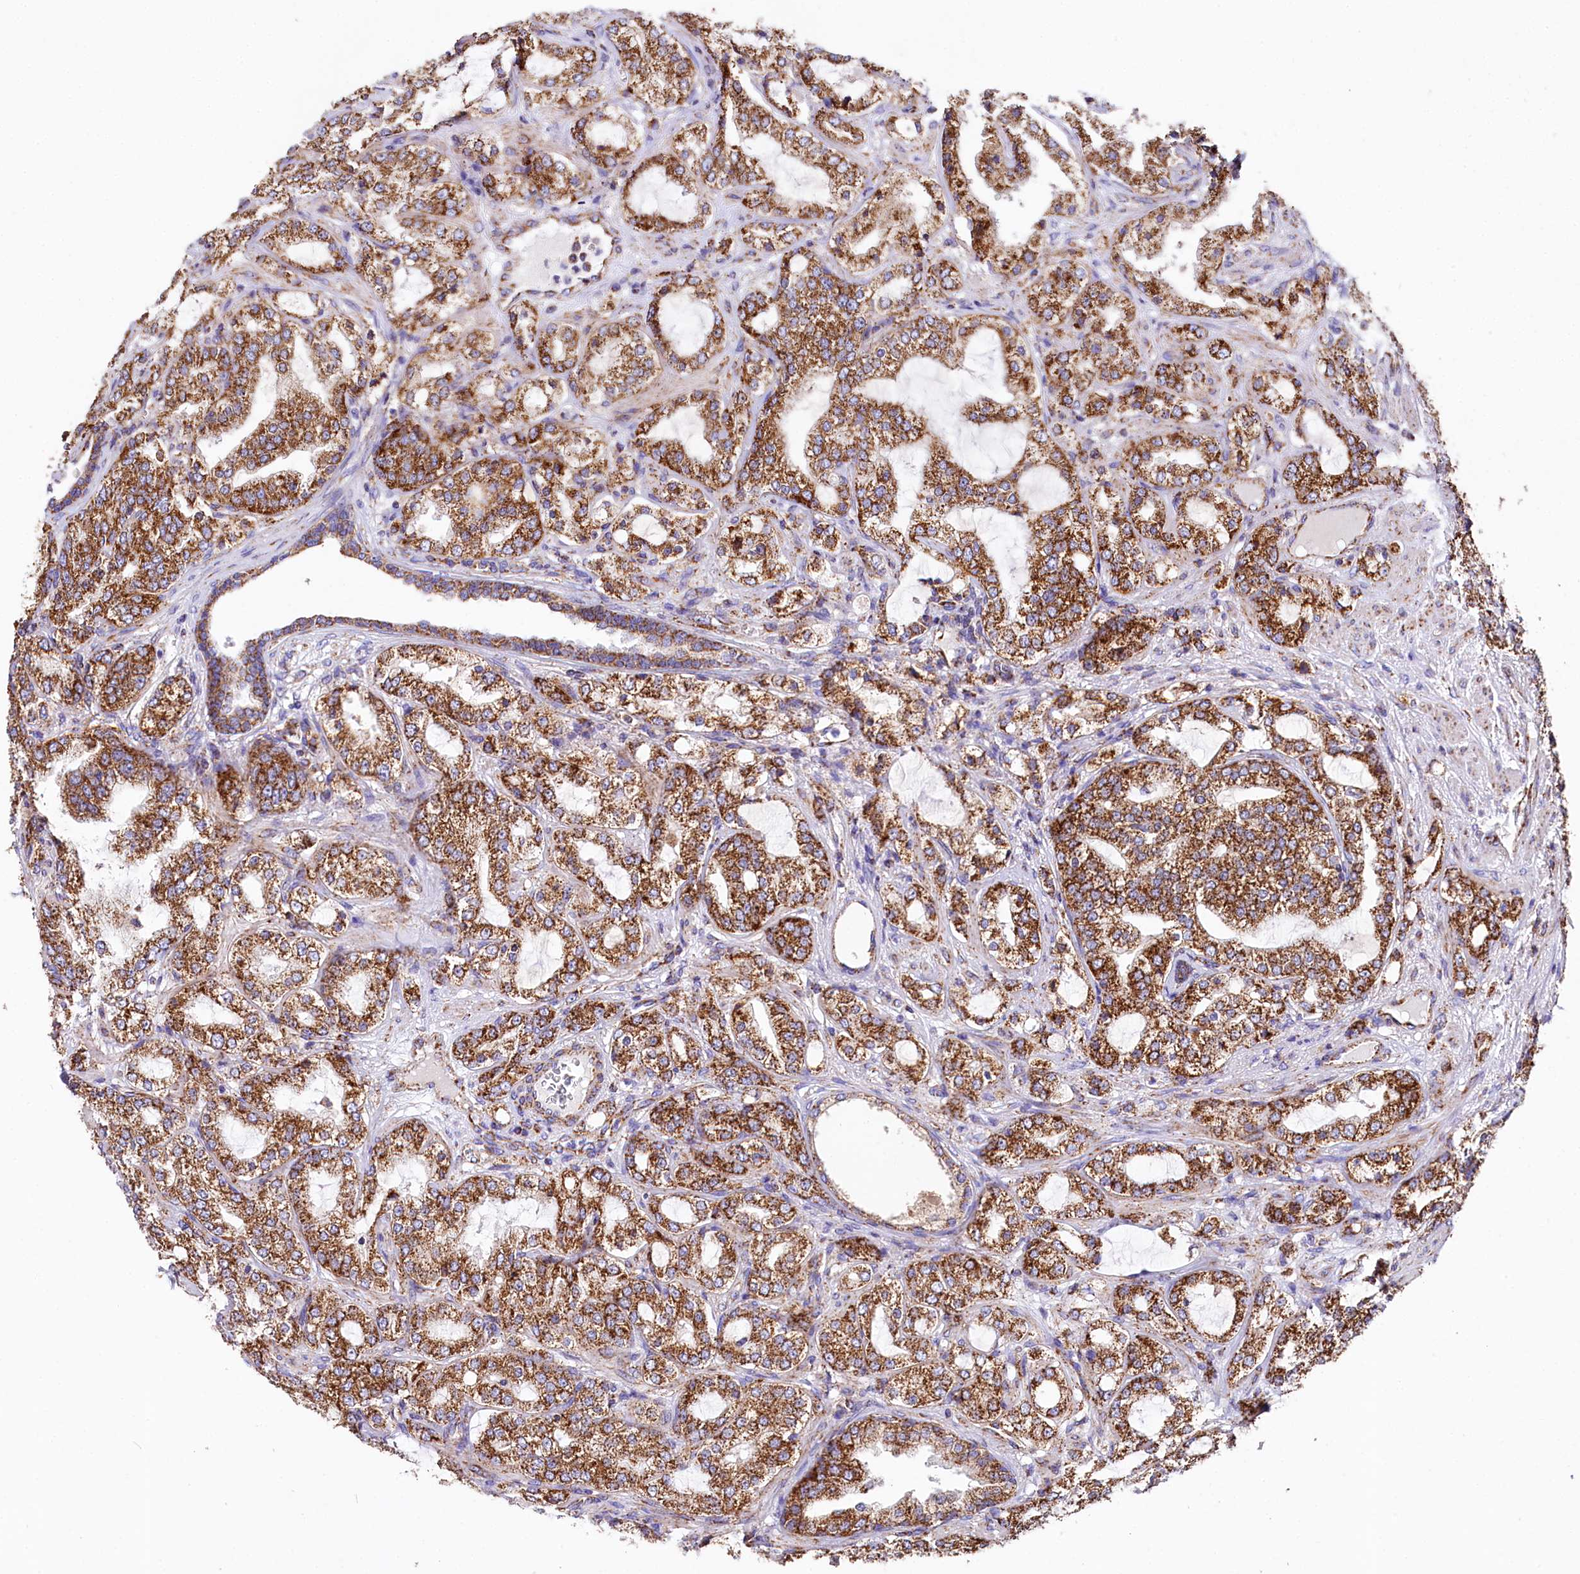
{"staining": {"intensity": "strong", "quantity": ">75%", "location": "cytoplasmic/membranous"}, "tissue": "prostate cancer", "cell_type": "Tumor cells", "image_type": "cancer", "snomed": [{"axis": "morphology", "description": "Adenocarcinoma, High grade"}, {"axis": "topography", "description": "Prostate"}], "caption": "Adenocarcinoma (high-grade) (prostate) stained with immunohistochemistry (IHC) exhibits strong cytoplasmic/membranous positivity in approximately >75% of tumor cells.", "gene": "APLP2", "patient": {"sex": "male", "age": 64}}